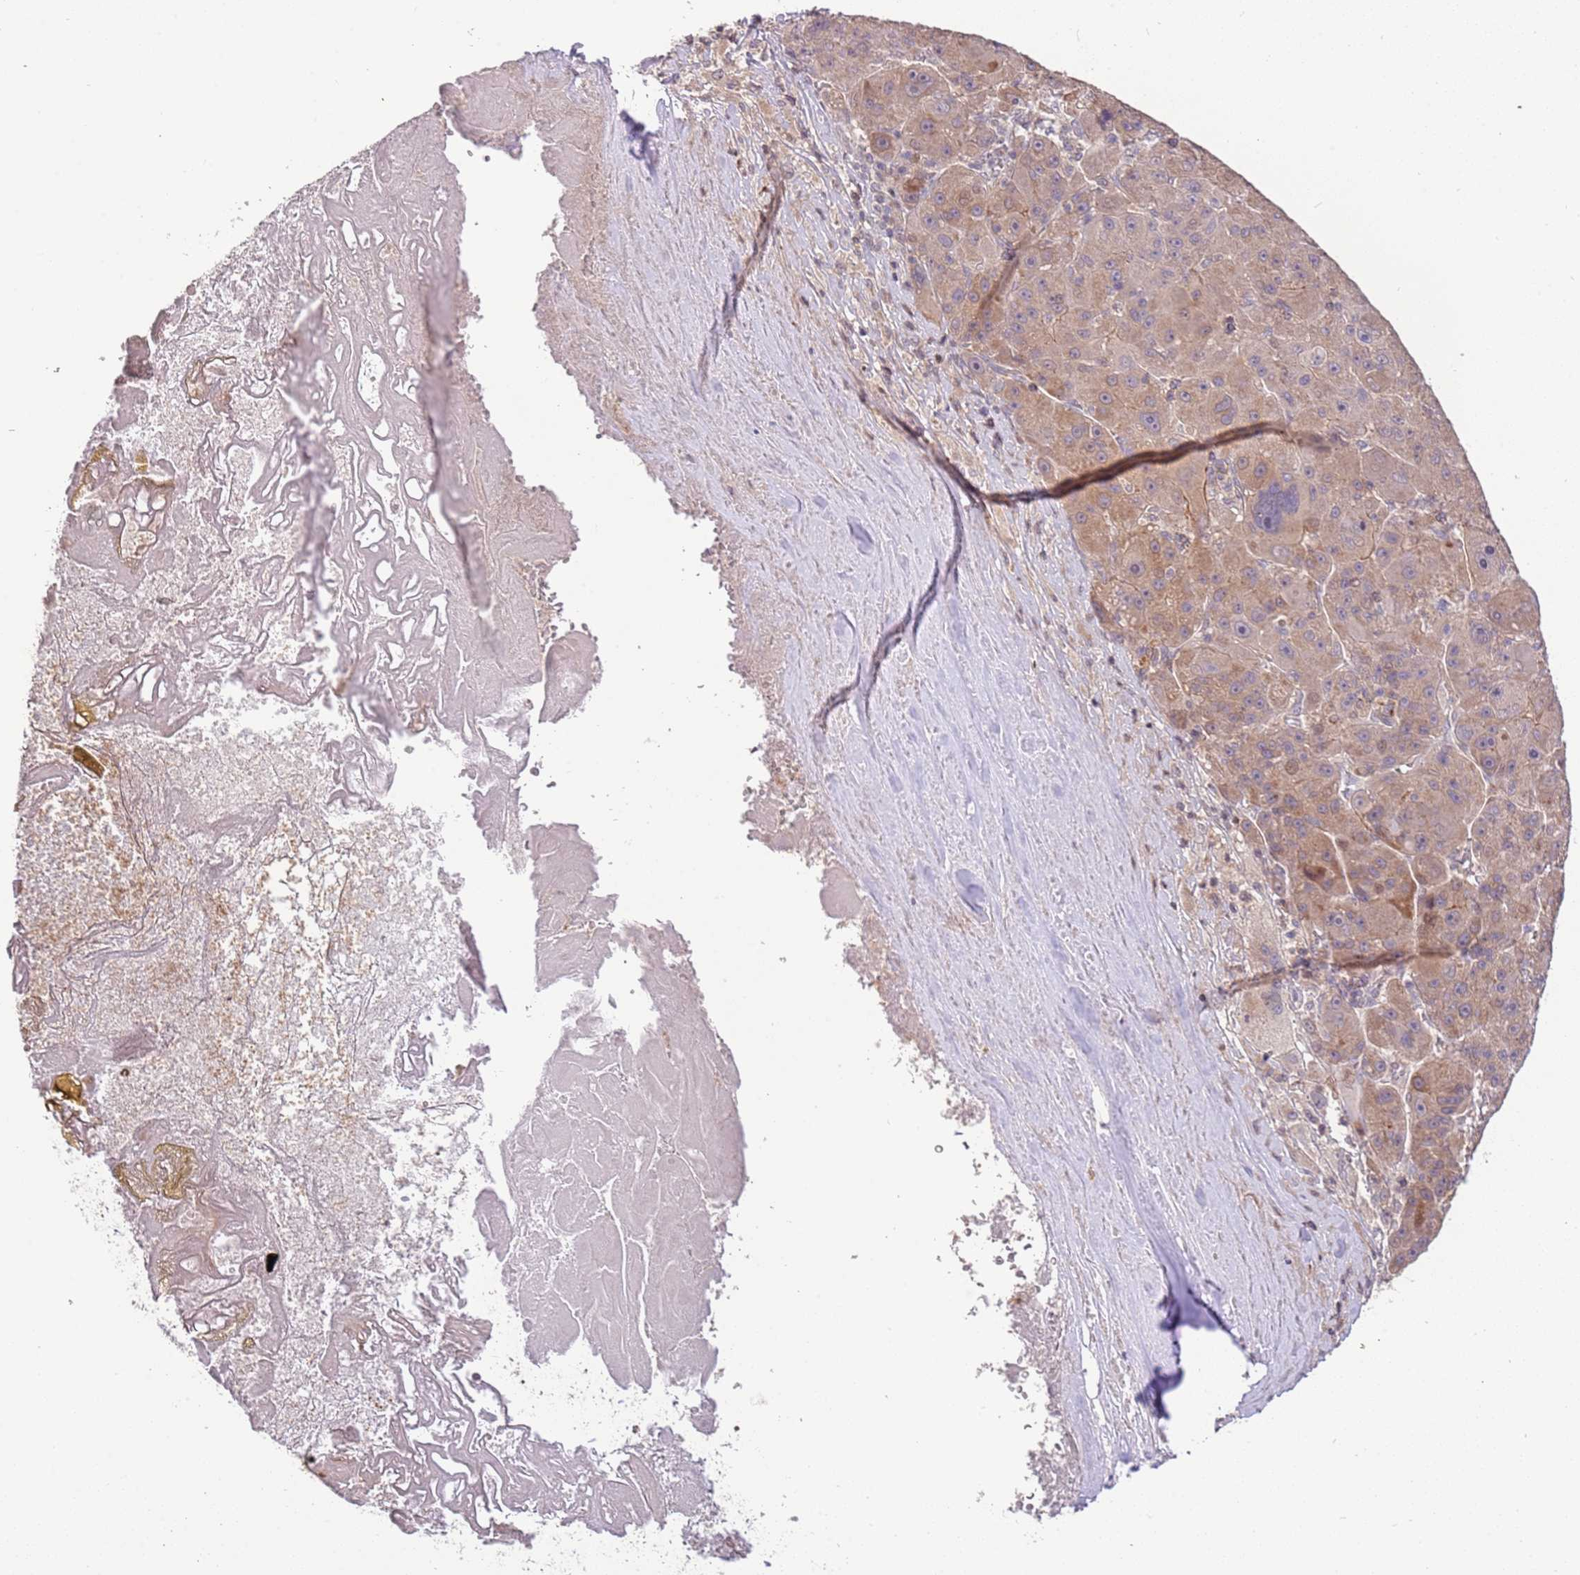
{"staining": {"intensity": "weak", "quantity": ">75%", "location": "cytoplasmic/membranous"}, "tissue": "liver cancer", "cell_type": "Tumor cells", "image_type": "cancer", "snomed": [{"axis": "morphology", "description": "Carcinoma, Hepatocellular, NOS"}, {"axis": "topography", "description": "Liver"}], "caption": "Protein staining by immunohistochemistry displays weak cytoplasmic/membranous positivity in approximately >75% of tumor cells in liver hepatocellular carcinoma.", "gene": "SLC16A4", "patient": {"sex": "male", "age": 76}}